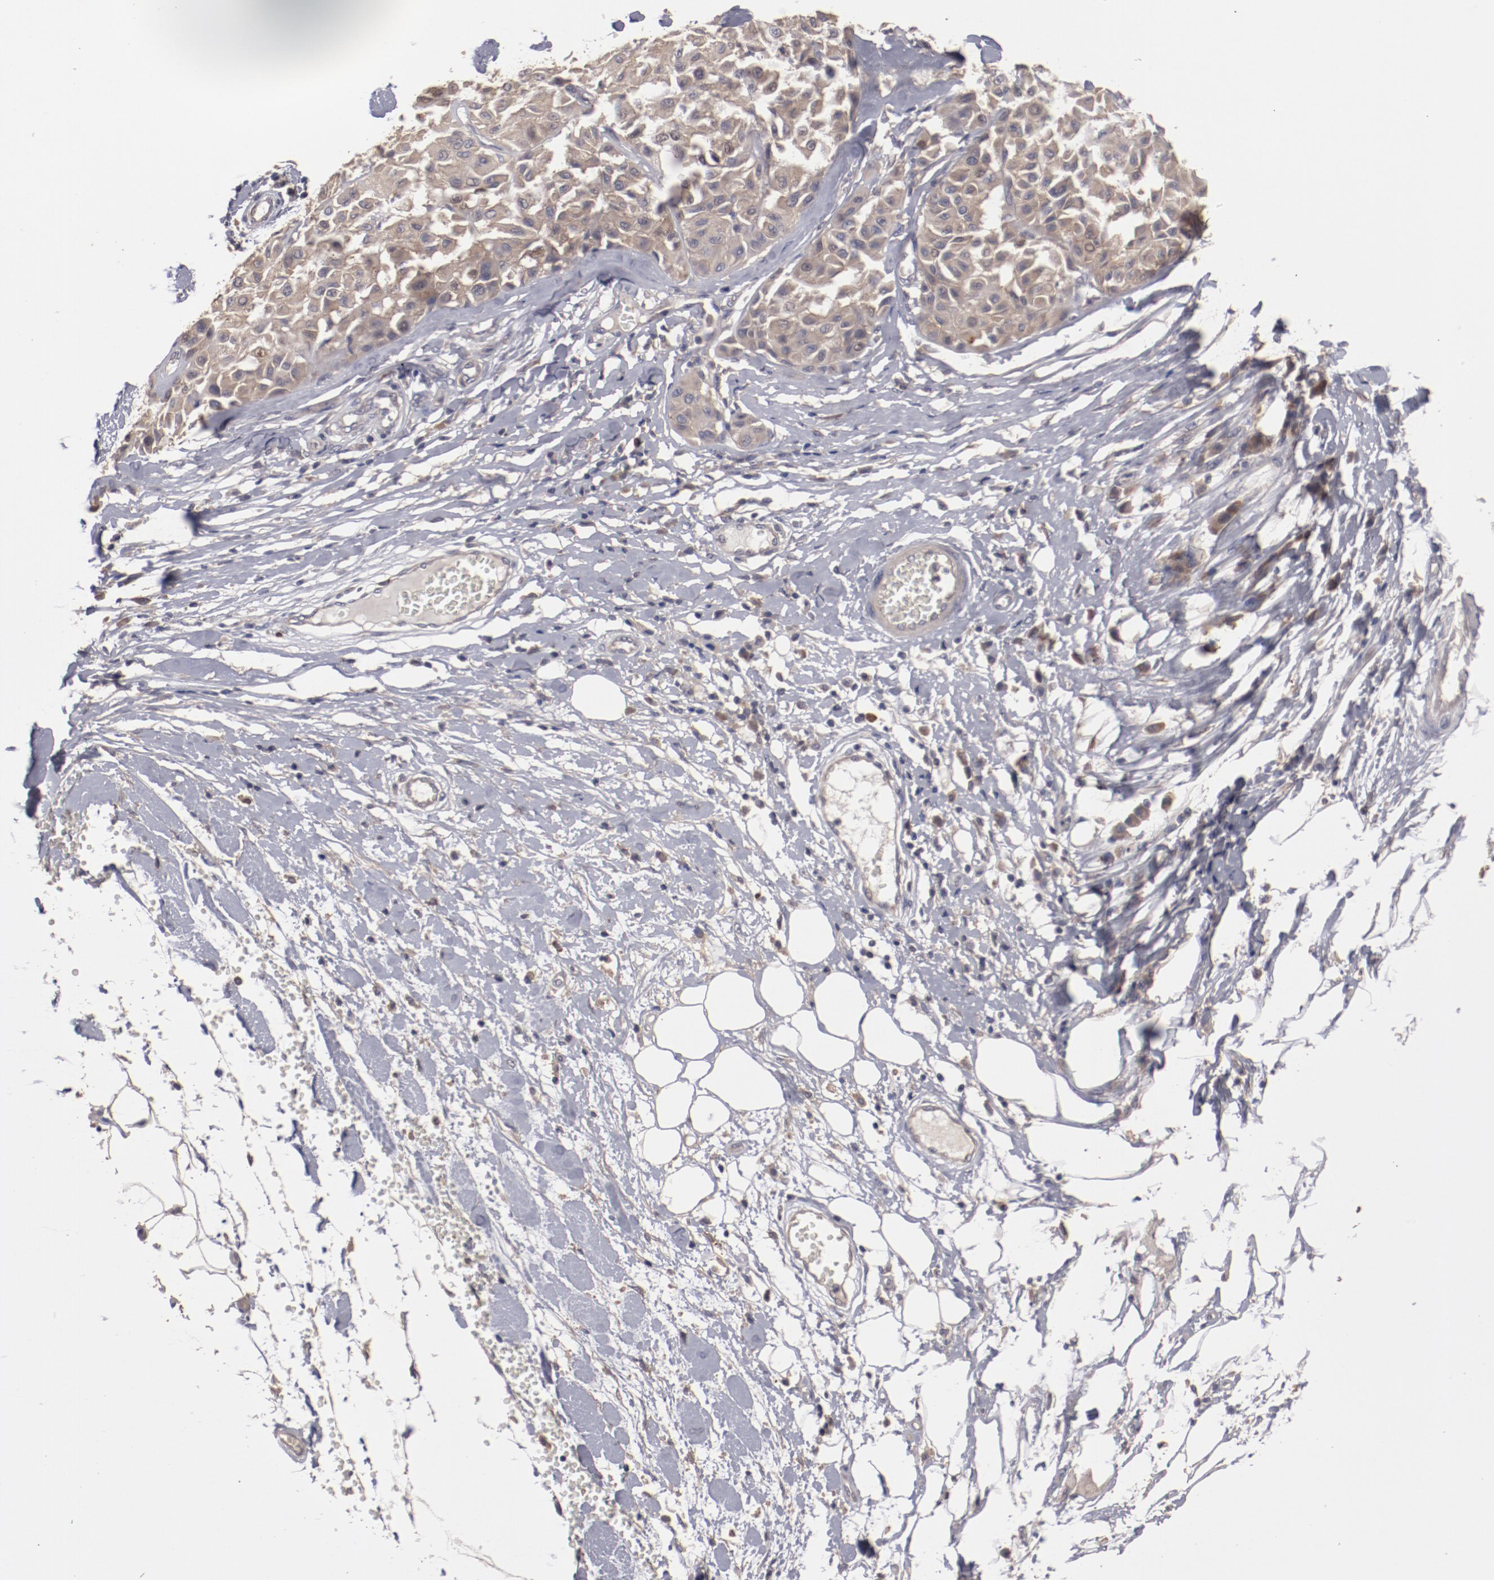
{"staining": {"intensity": "moderate", "quantity": ">75%", "location": "cytoplasmic/membranous"}, "tissue": "melanoma", "cell_type": "Tumor cells", "image_type": "cancer", "snomed": [{"axis": "morphology", "description": "Malignant melanoma, Metastatic site"}, {"axis": "topography", "description": "Soft tissue"}], "caption": "Protein analysis of malignant melanoma (metastatic site) tissue reveals moderate cytoplasmic/membranous expression in approximately >75% of tumor cells.", "gene": "LRRC75B", "patient": {"sex": "male", "age": 41}}